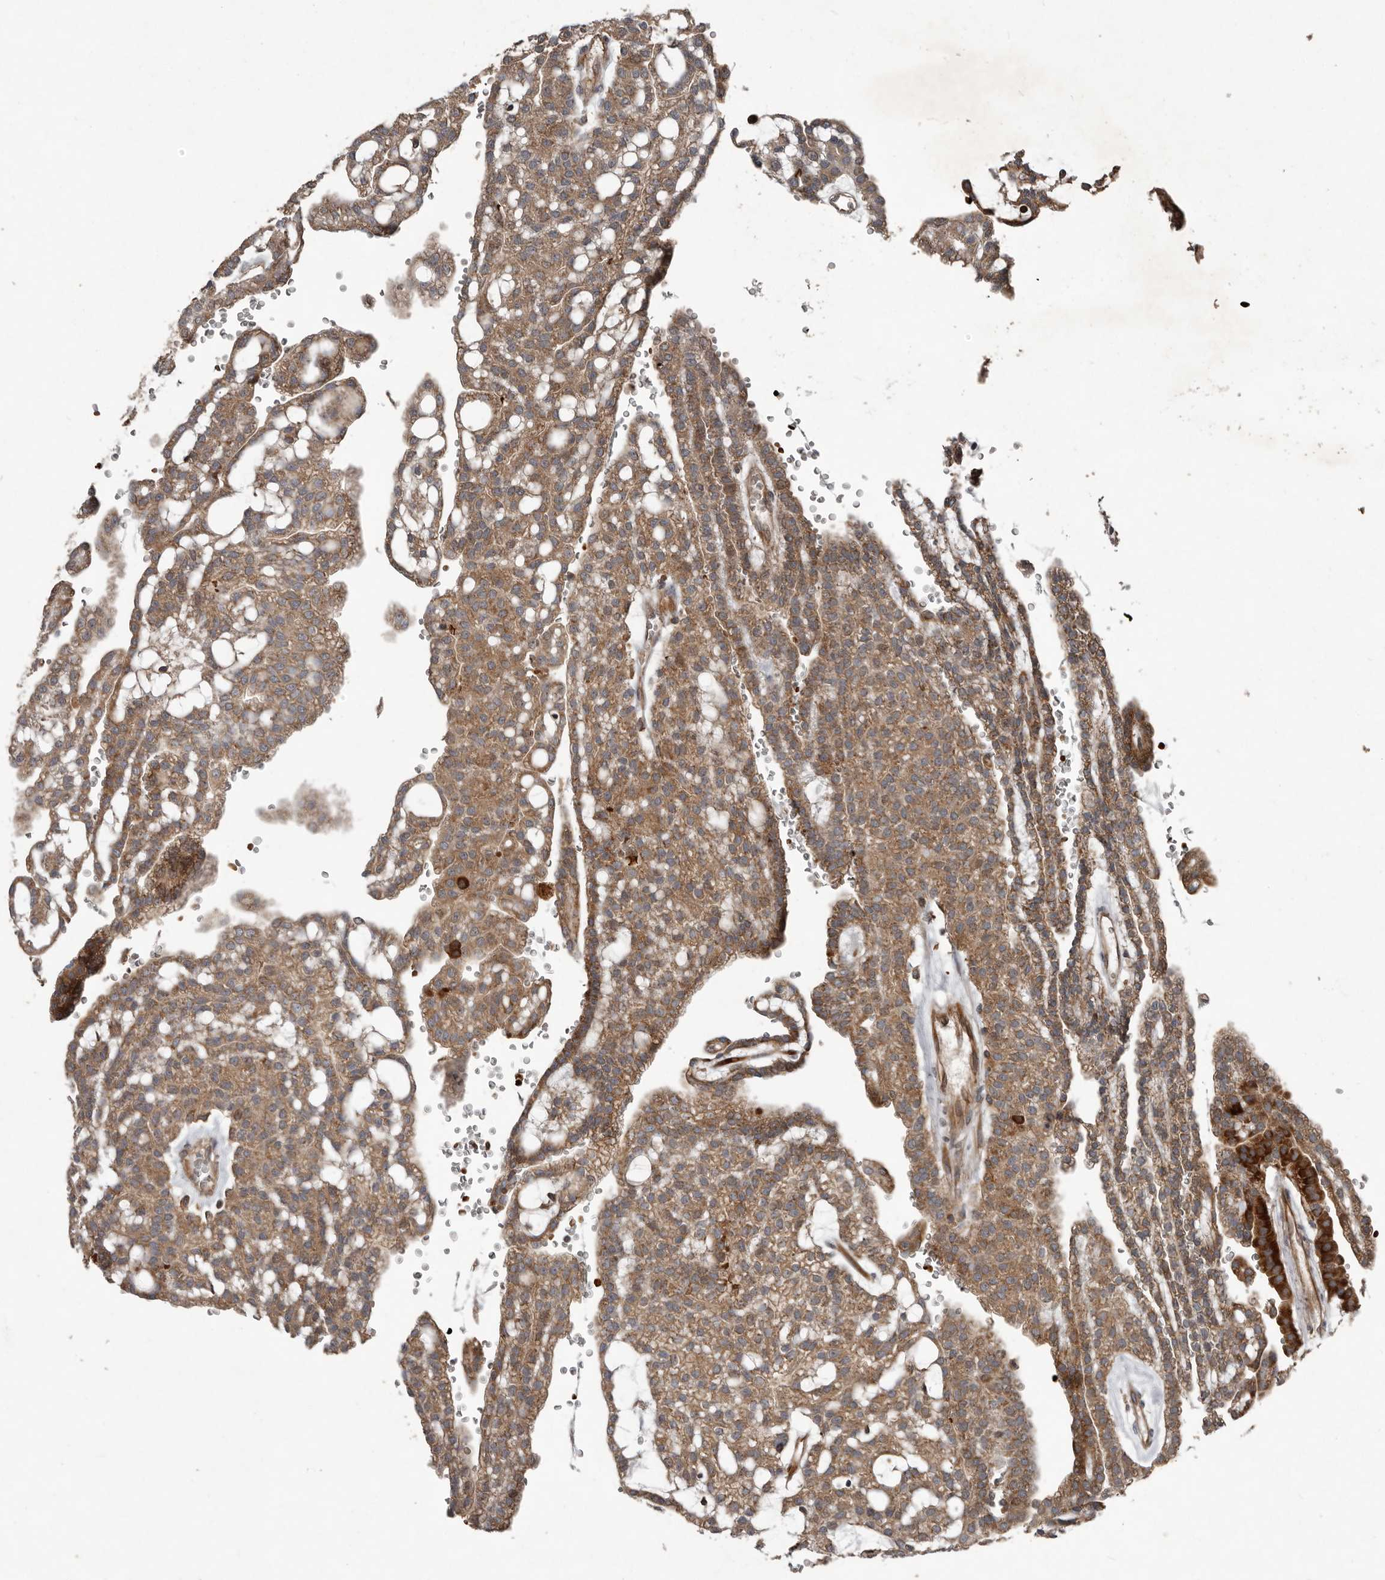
{"staining": {"intensity": "moderate", "quantity": ">75%", "location": "cytoplasmic/membranous"}, "tissue": "renal cancer", "cell_type": "Tumor cells", "image_type": "cancer", "snomed": [{"axis": "morphology", "description": "Adenocarcinoma, NOS"}, {"axis": "topography", "description": "Kidney"}], "caption": "An IHC histopathology image of tumor tissue is shown. Protein staining in brown labels moderate cytoplasmic/membranous positivity in adenocarcinoma (renal) within tumor cells.", "gene": "FBXO31", "patient": {"sex": "male", "age": 63}}